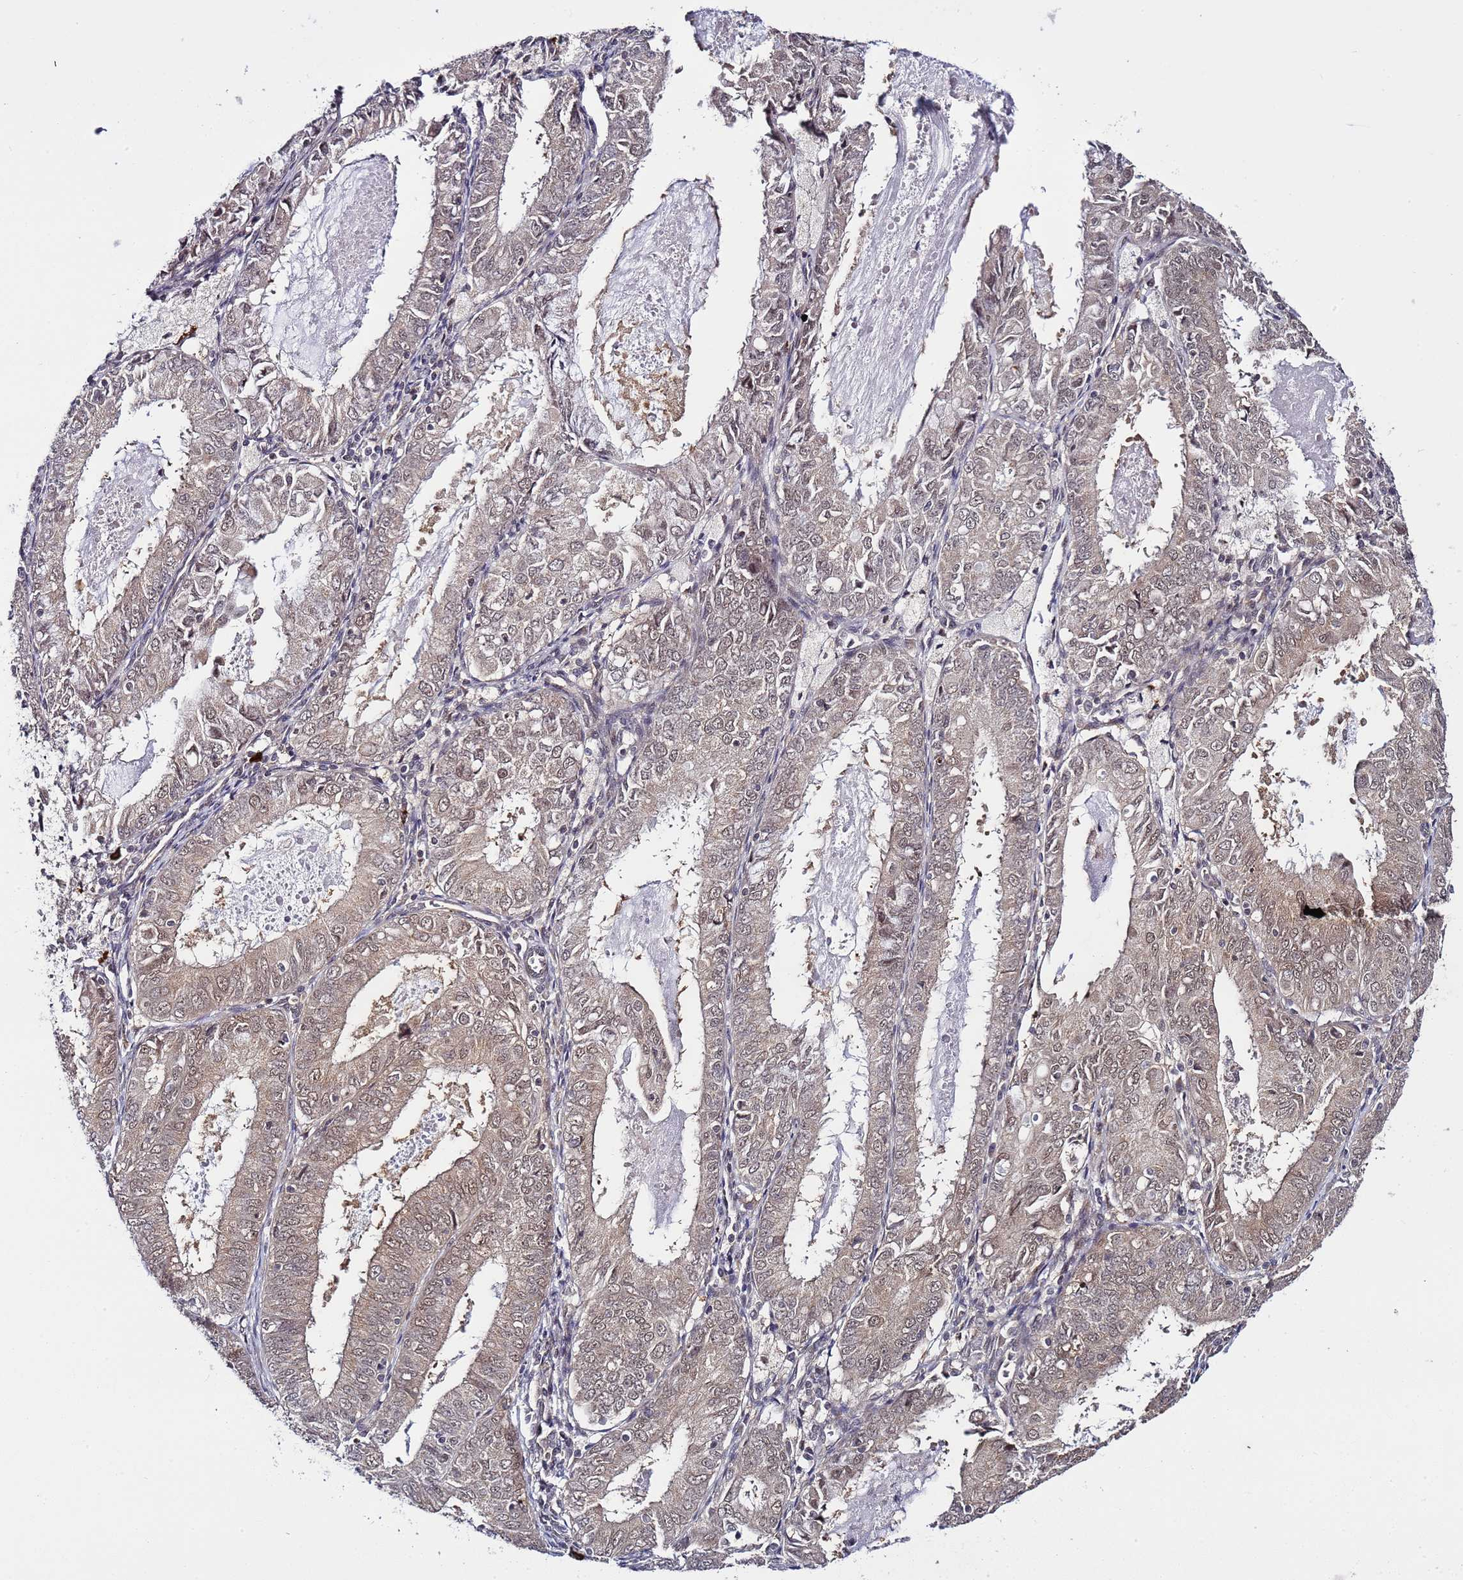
{"staining": {"intensity": "weak", "quantity": ">75%", "location": "cytoplasmic/membranous,nuclear"}, "tissue": "endometrial cancer", "cell_type": "Tumor cells", "image_type": "cancer", "snomed": [{"axis": "morphology", "description": "Adenocarcinoma, NOS"}, {"axis": "topography", "description": "Endometrium"}], "caption": "This image reveals immunohistochemistry (IHC) staining of human endometrial cancer, with low weak cytoplasmic/membranous and nuclear positivity in approximately >75% of tumor cells.", "gene": "POLR2D", "patient": {"sex": "female", "age": 57}}